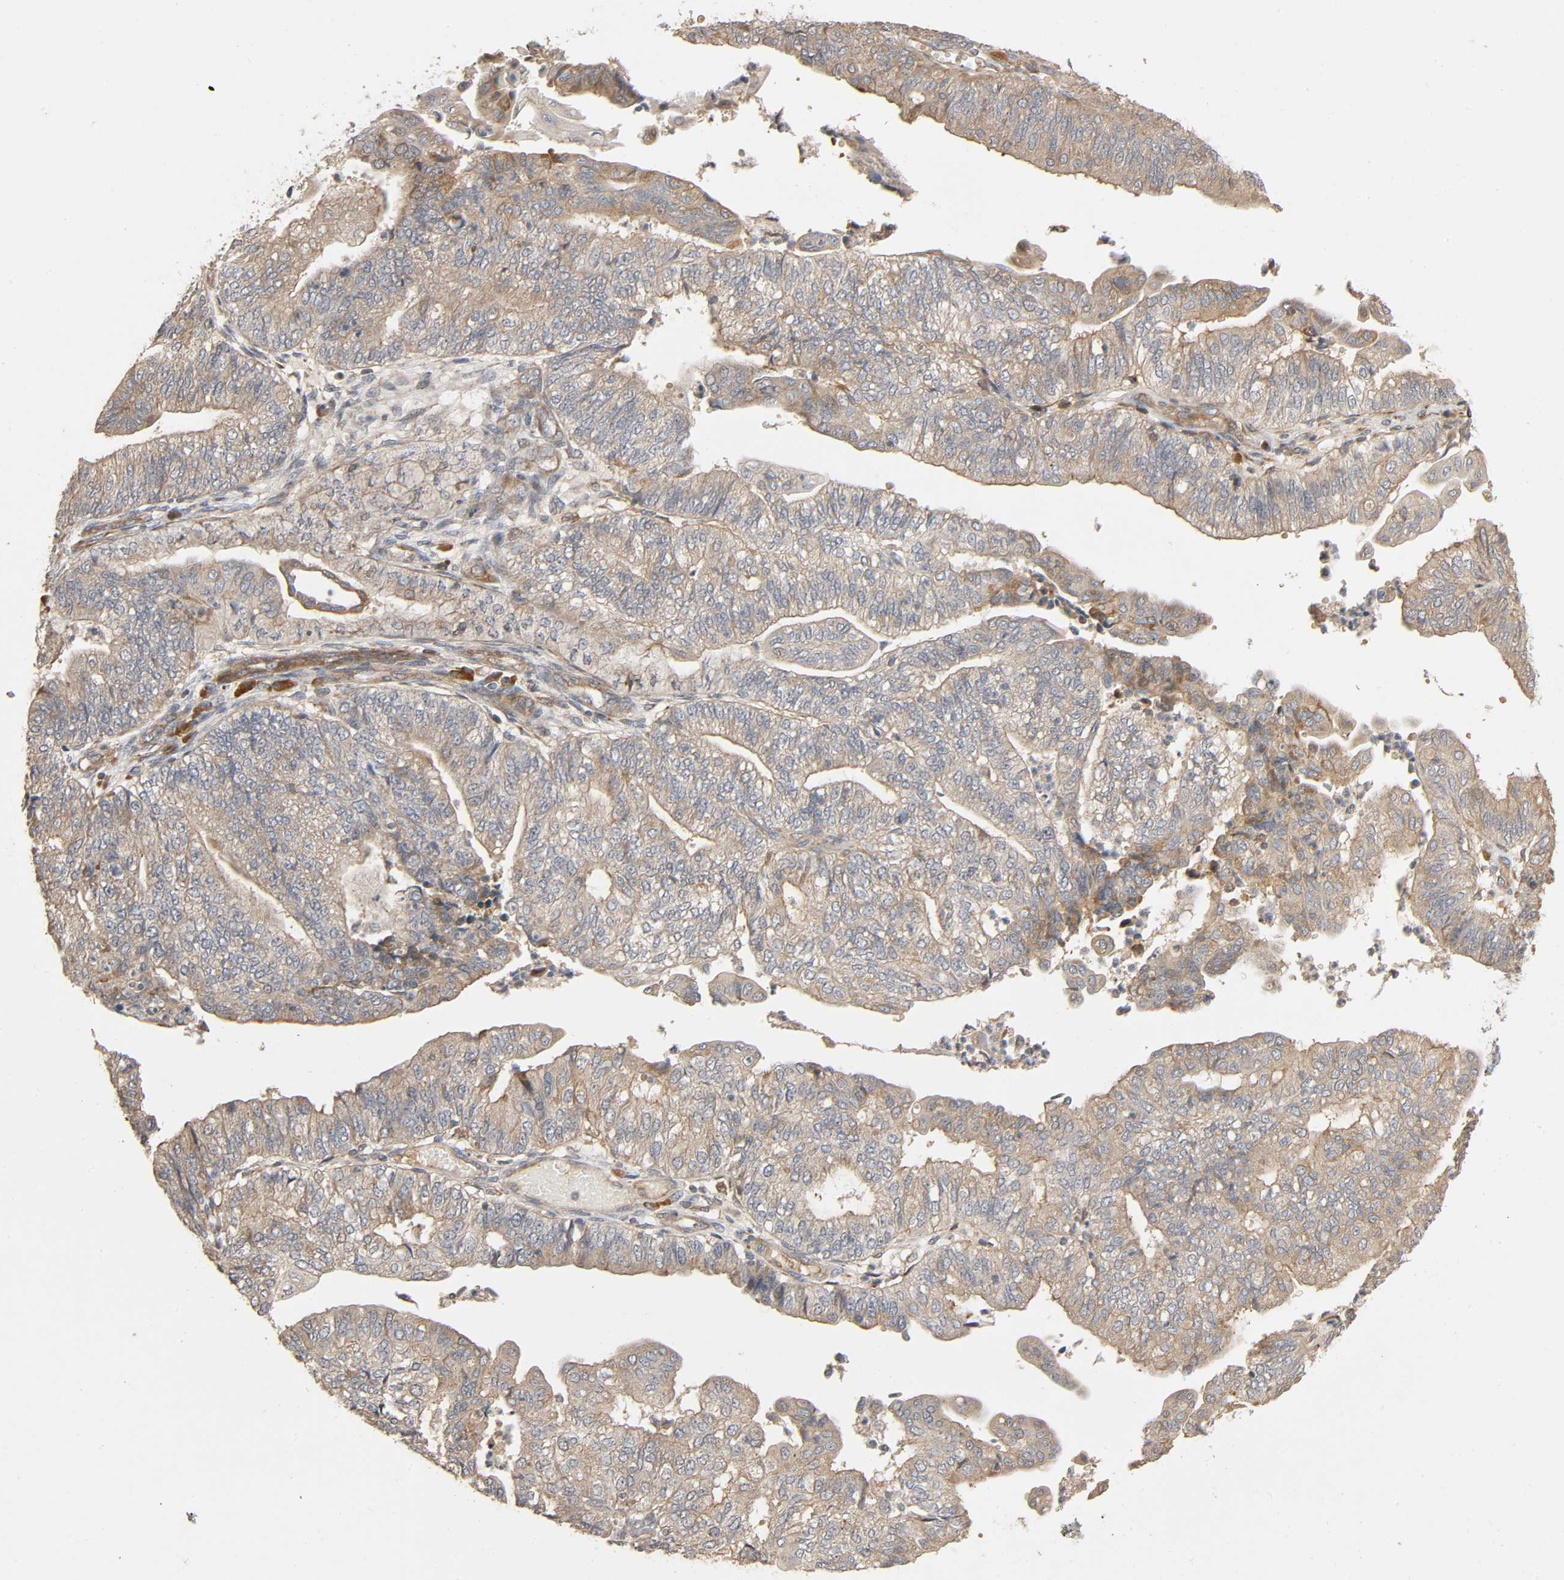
{"staining": {"intensity": "weak", "quantity": "<25%", "location": "cytoplasmic/membranous"}, "tissue": "endometrial cancer", "cell_type": "Tumor cells", "image_type": "cancer", "snomed": [{"axis": "morphology", "description": "Adenocarcinoma, NOS"}, {"axis": "topography", "description": "Endometrium"}], "caption": "This photomicrograph is of endometrial adenocarcinoma stained with immunohistochemistry (IHC) to label a protein in brown with the nuclei are counter-stained blue. There is no expression in tumor cells.", "gene": "SGSM1", "patient": {"sex": "female", "age": 59}}